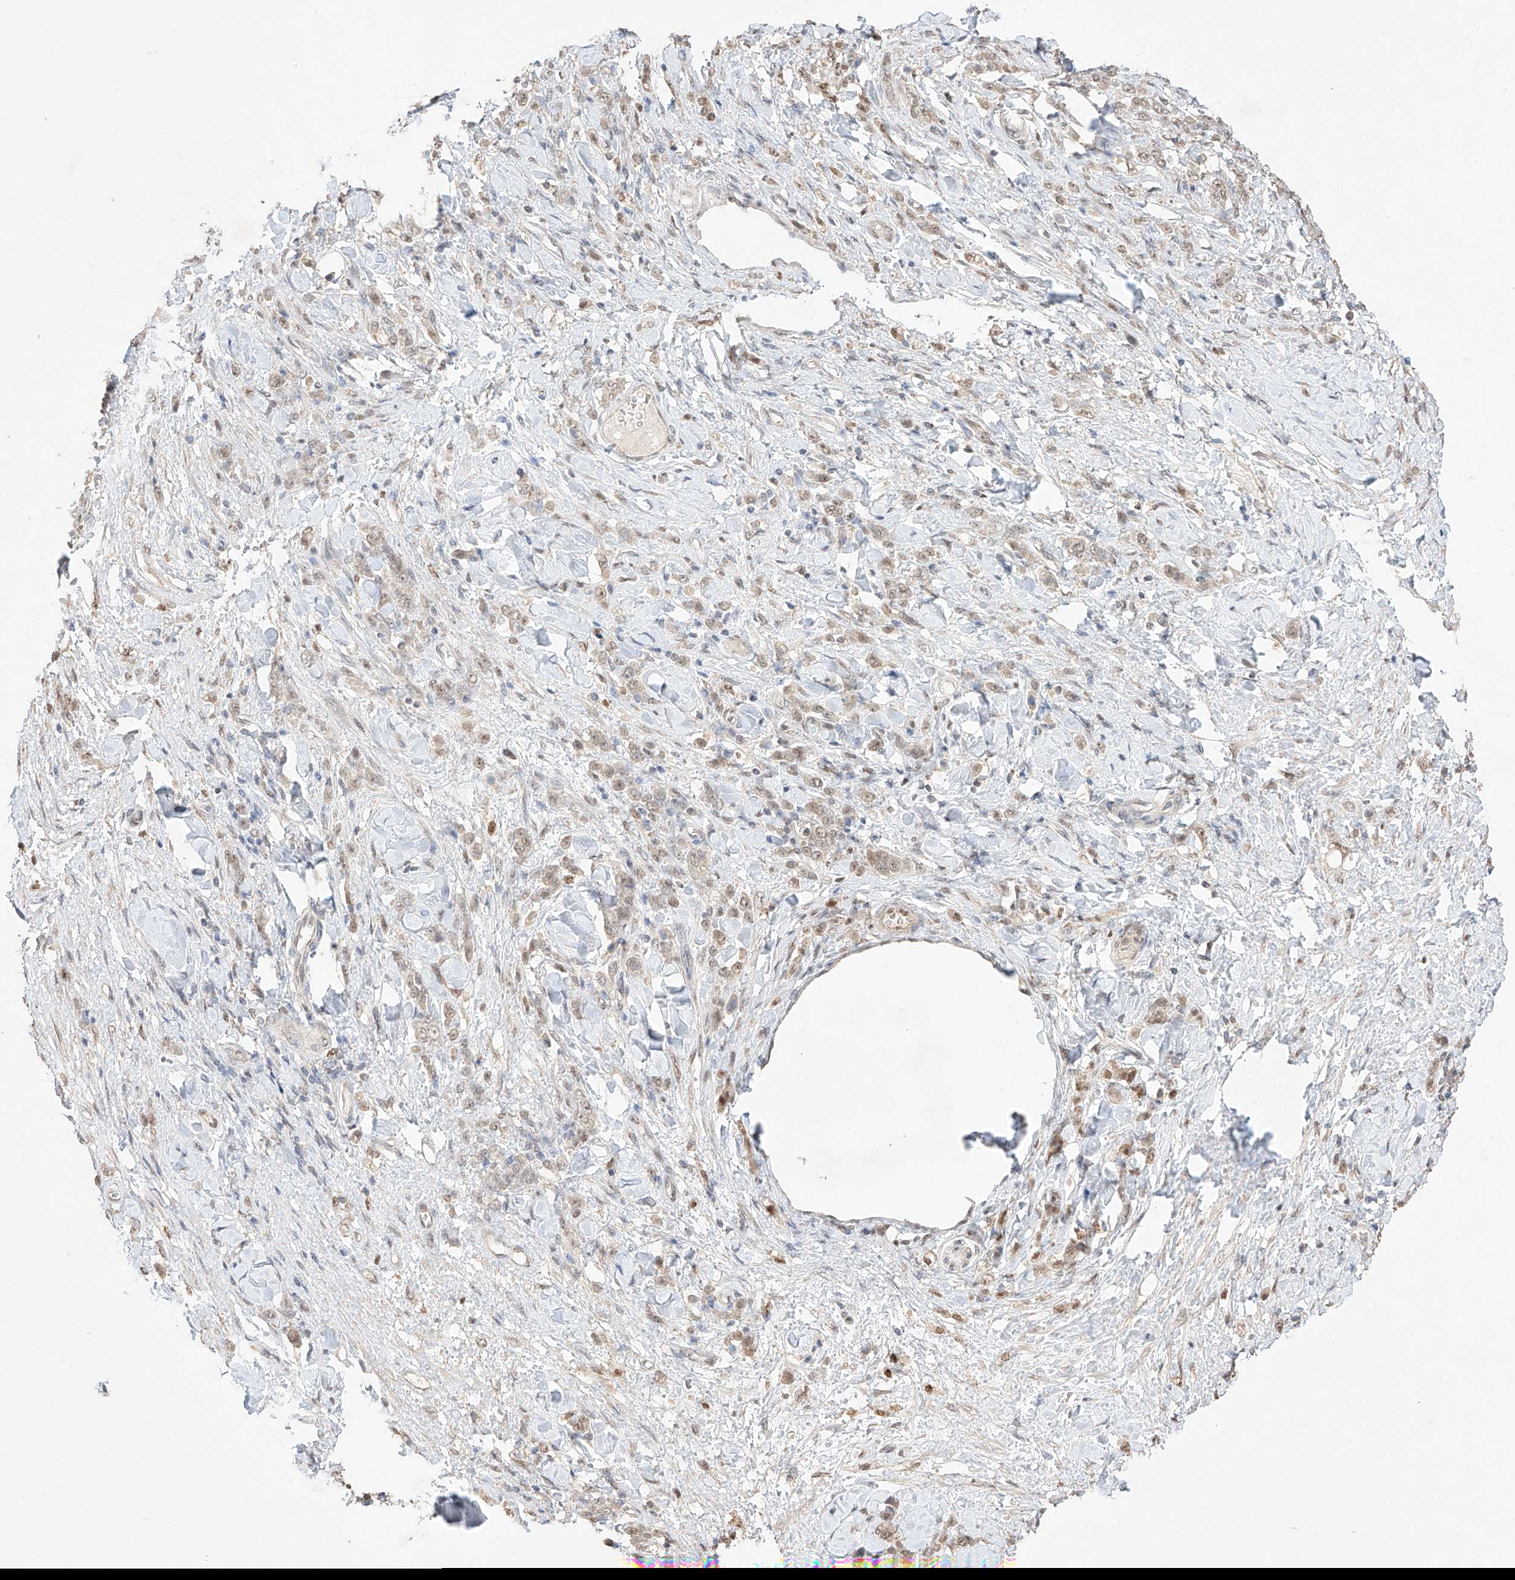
{"staining": {"intensity": "weak", "quantity": ">75%", "location": "nuclear"}, "tissue": "stomach cancer", "cell_type": "Tumor cells", "image_type": "cancer", "snomed": [{"axis": "morphology", "description": "Normal tissue, NOS"}, {"axis": "morphology", "description": "Adenocarcinoma, NOS"}, {"axis": "topography", "description": "Stomach"}], "caption": "The image exhibits a brown stain indicating the presence of a protein in the nuclear of tumor cells in stomach cancer (adenocarcinoma). (IHC, brightfield microscopy, high magnification).", "gene": "APIP", "patient": {"sex": "male", "age": 82}}